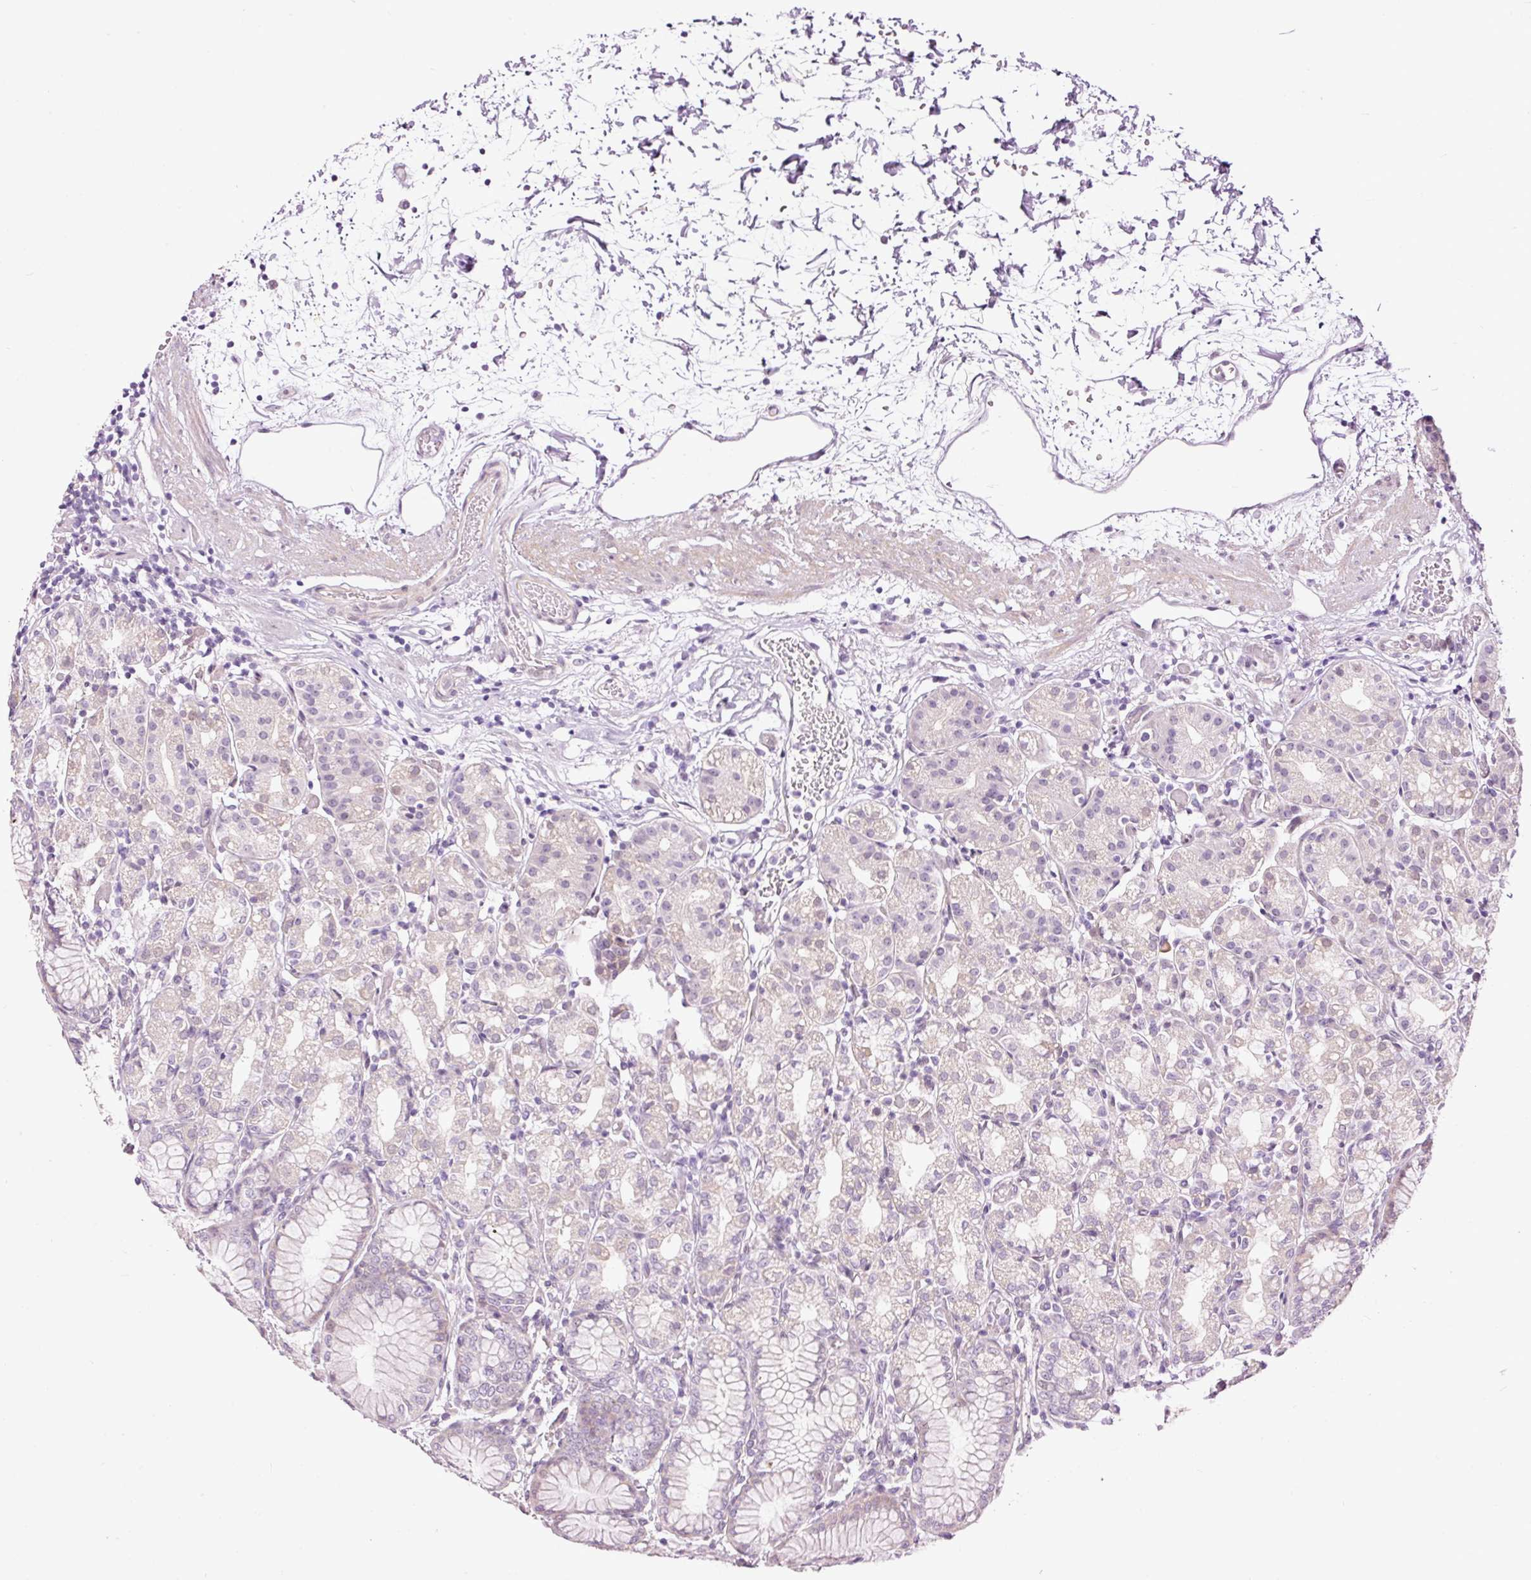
{"staining": {"intensity": "negative", "quantity": "none", "location": "none"}, "tissue": "stomach", "cell_type": "Glandular cells", "image_type": "normal", "snomed": [{"axis": "morphology", "description": "Normal tissue, NOS"}, {"axis": "topography", "description": "Stomach"}], "caption": "Immunohistochemistry (IHC) of unremarkable stomach demonstrates no expression in glandular cells.", "gene": "FCRL4", "patient": {"sex": "female", "age": 57}}